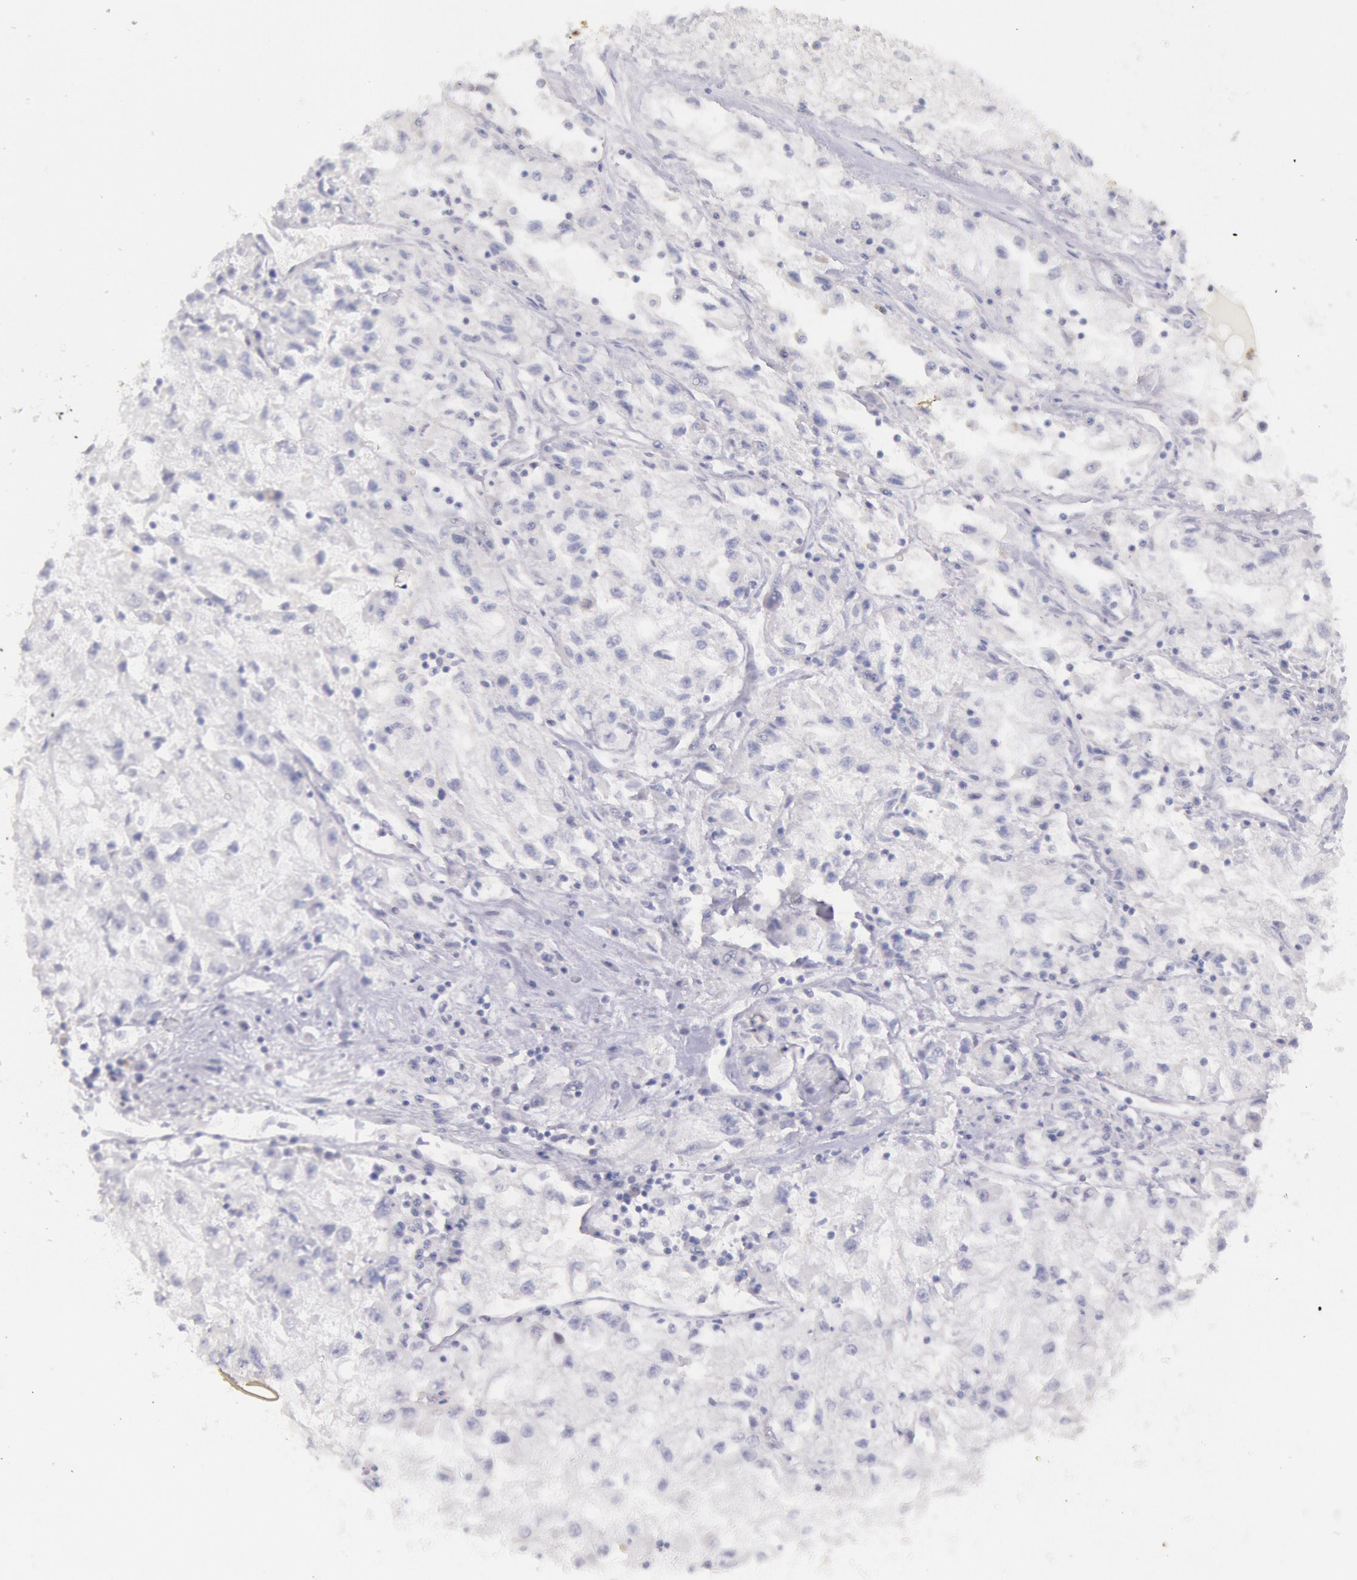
{"staining": {"intensity": "negative", "quantity": "none", "location": "none"}, "tissue": "renal cancer", "cell_type": "Tumor cells", "image_type": "cancer", "snomed": [{"axis": "morphology", "description": "Adenocarcinoma, NOS"}, {"axis": "topography", "description": "Kidney"}], "caption": "The image shows no significant staining in tumor cells of renal adenocarcinoma.", "gene": "FRMD6", "patient": {"sex": "male", "age": 59}}